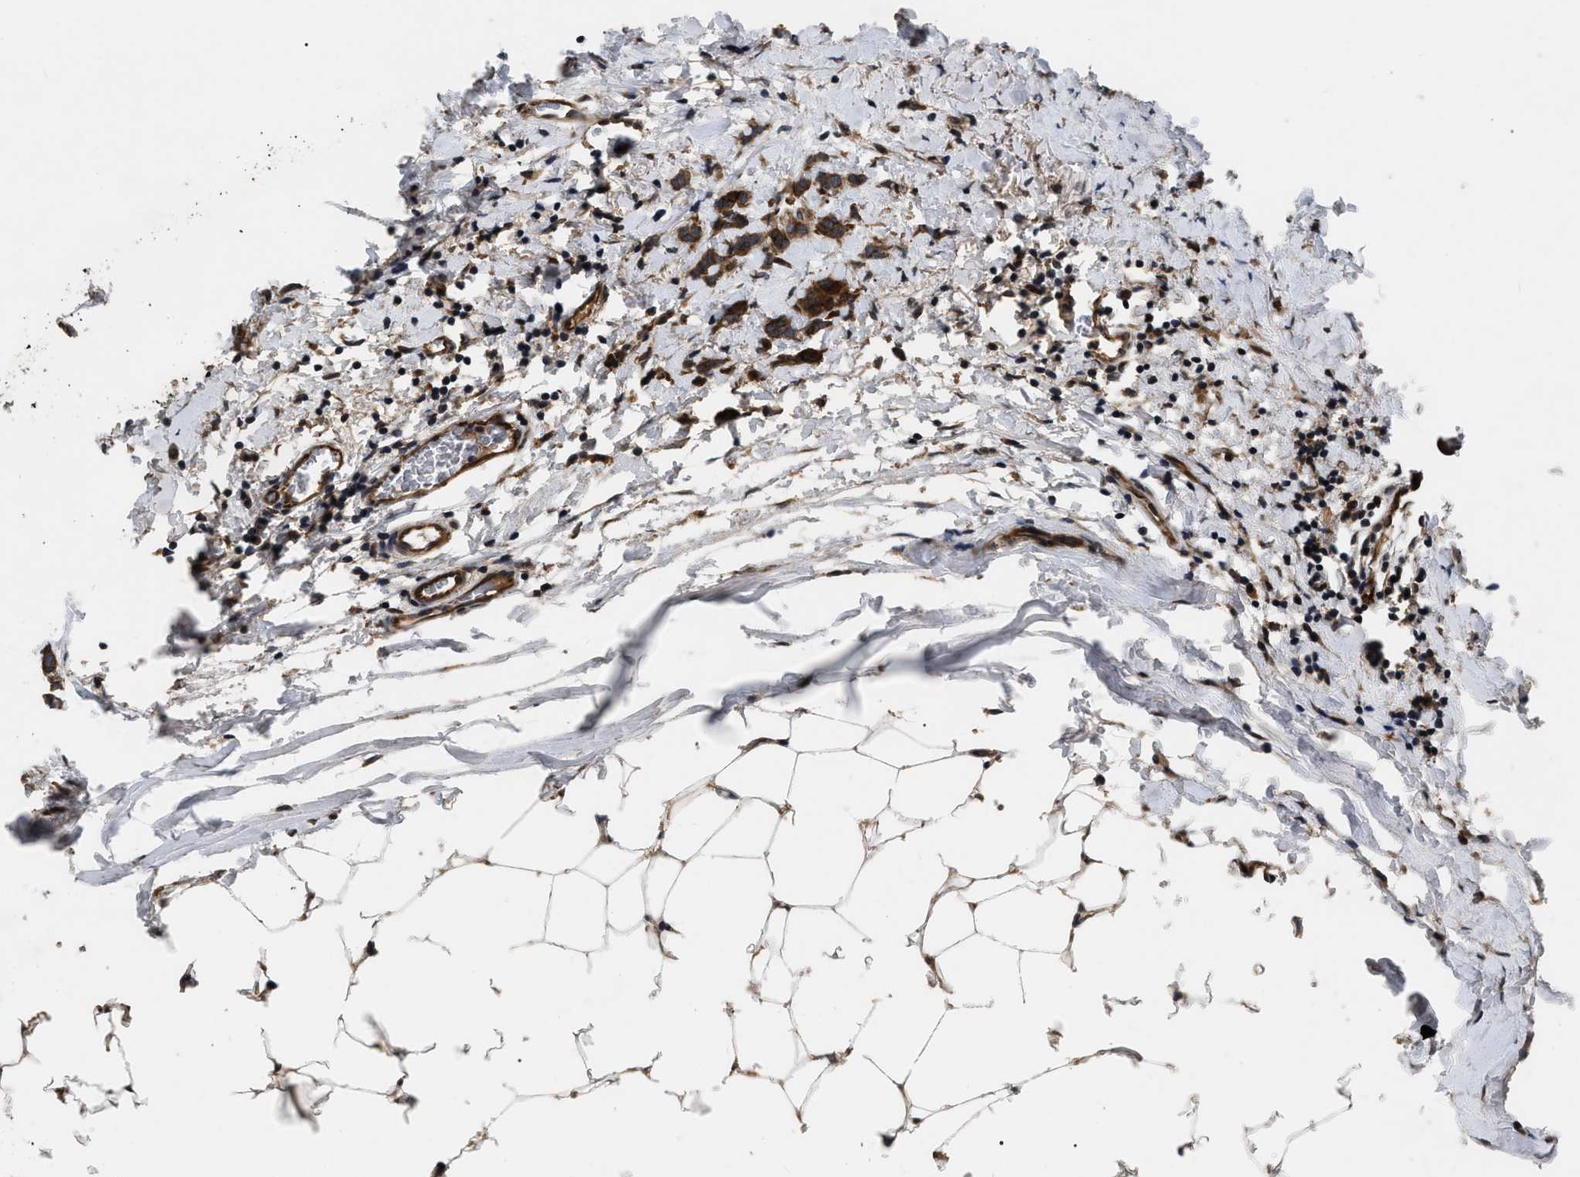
{"staining": {"intensity": "strong", "quantity": ">75%", "location": "cytoplasmic/membranous"}, "tissue": "breast cancer", "cell_type": "Tumor cells", "image_type": "cancer", "snomed": [{"axis": "morphology", "description": "Lobular carcinoma, in situ"}, {"axis": "morphology", "description": "Lobular carcinoma"}, {"axis": "topography", "description": "Breast"}], "caption": "A micrograph showing strong cytoplasmic/membranous staining in about >75% of tumor cells in breast cancer (lobular carcinoma), as visualized by brown immunohistochemical staining.", "gene": "PPWD1", "patient": {"sex": "female", "age": 41}}